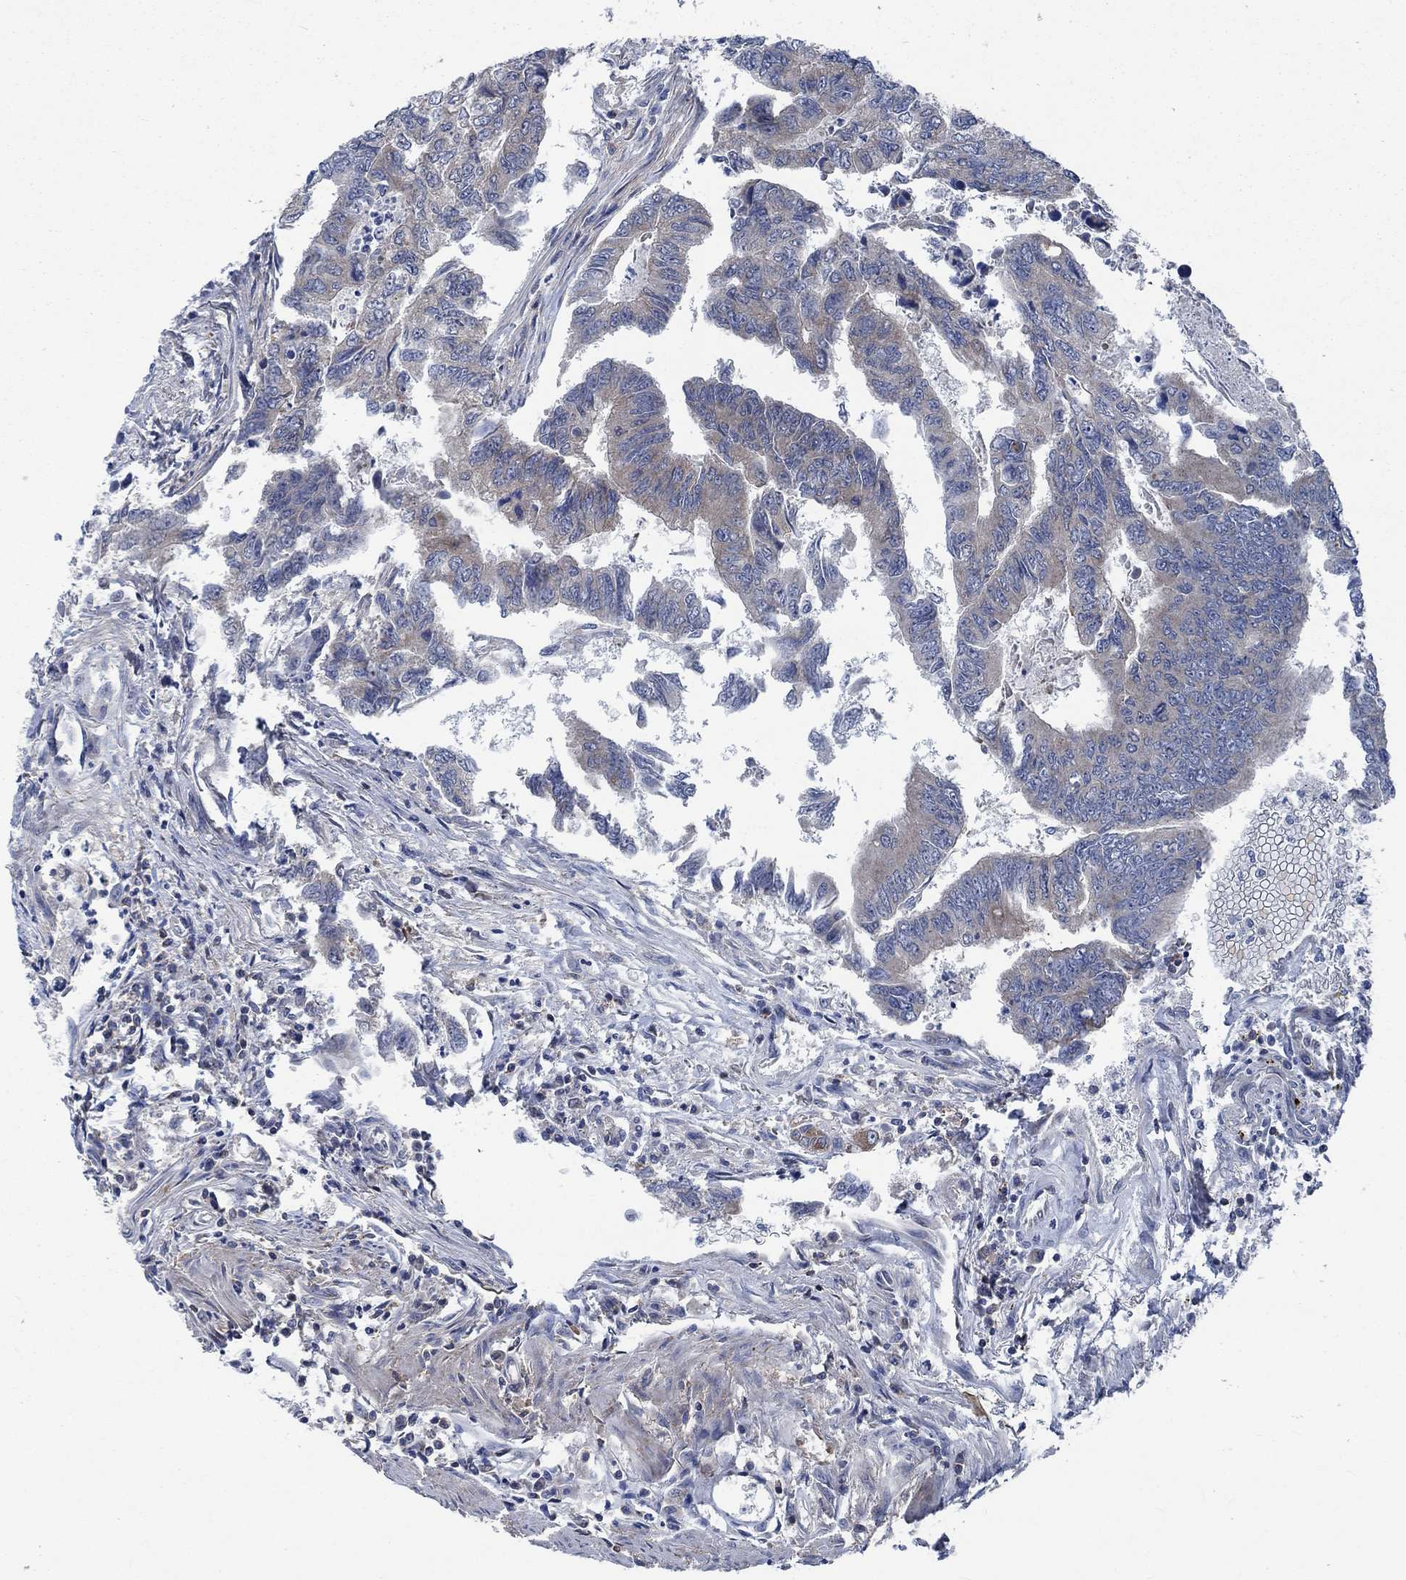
{"staining": {"intensity": "weak", "quantity": "25%-75%", "location": "cytoplasmic/membranous"}, "tissue": "colorectal cancer", "cell_type": "Tumor cells", "image_type": "cancer", "snomed": [{"axis": "morphology", "description": "Adenocarcinoma, NOS"}, {"axis": "topography", "description": "Colon"}], "caption": "Weak cytoplasmic/membranous expression for a protein is identified in approximately 25%-75% of tumor cells of adenocarcinoma (colorectal) using immunohistochemistry.", "gene": "STXBP6", "patient": {"sex": "female", "age": 65}}